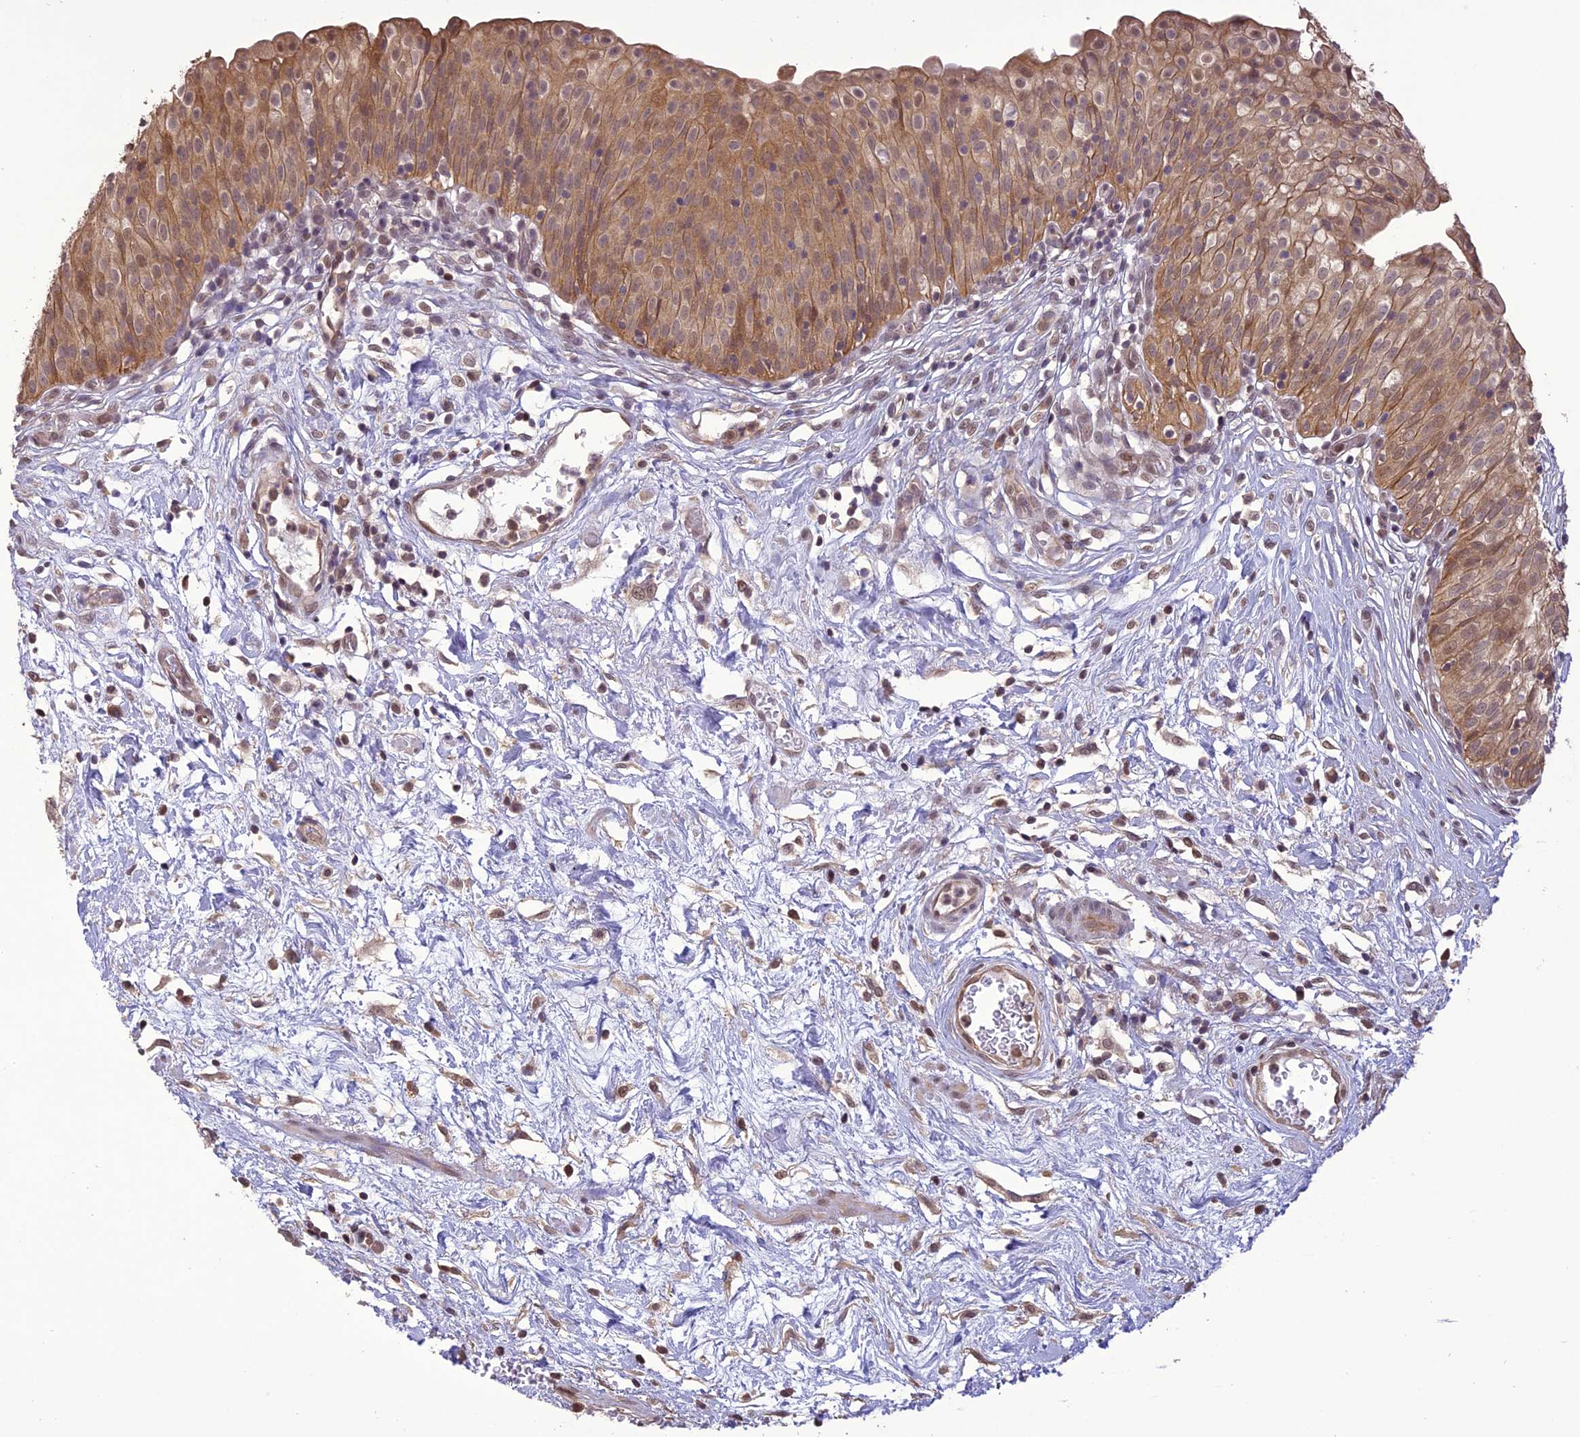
{"staining": {"intensity": "moderate", "quantity": ">75%", "location": "cytoplasmic/membranous,nuclear"}, "tissue": "urinary bladder", "cell_type": "Urothelial cells", "image_type": "normal", "snomed": [{"axis": "morphology", "description": "Normal tissue, NOS"}, {"axis": "topography", "description": "Urinary bladder"}], "caption": "Immunohistochemical staining of benign human urinary bladder shows medium levels of moderate cytoplasmic/membranous,nuclear staining in about >75% of urothelial cells. Nuclei are stained in blue.", "gene": "TIGD7", "patient": {"sex": "male", "age": 55}}